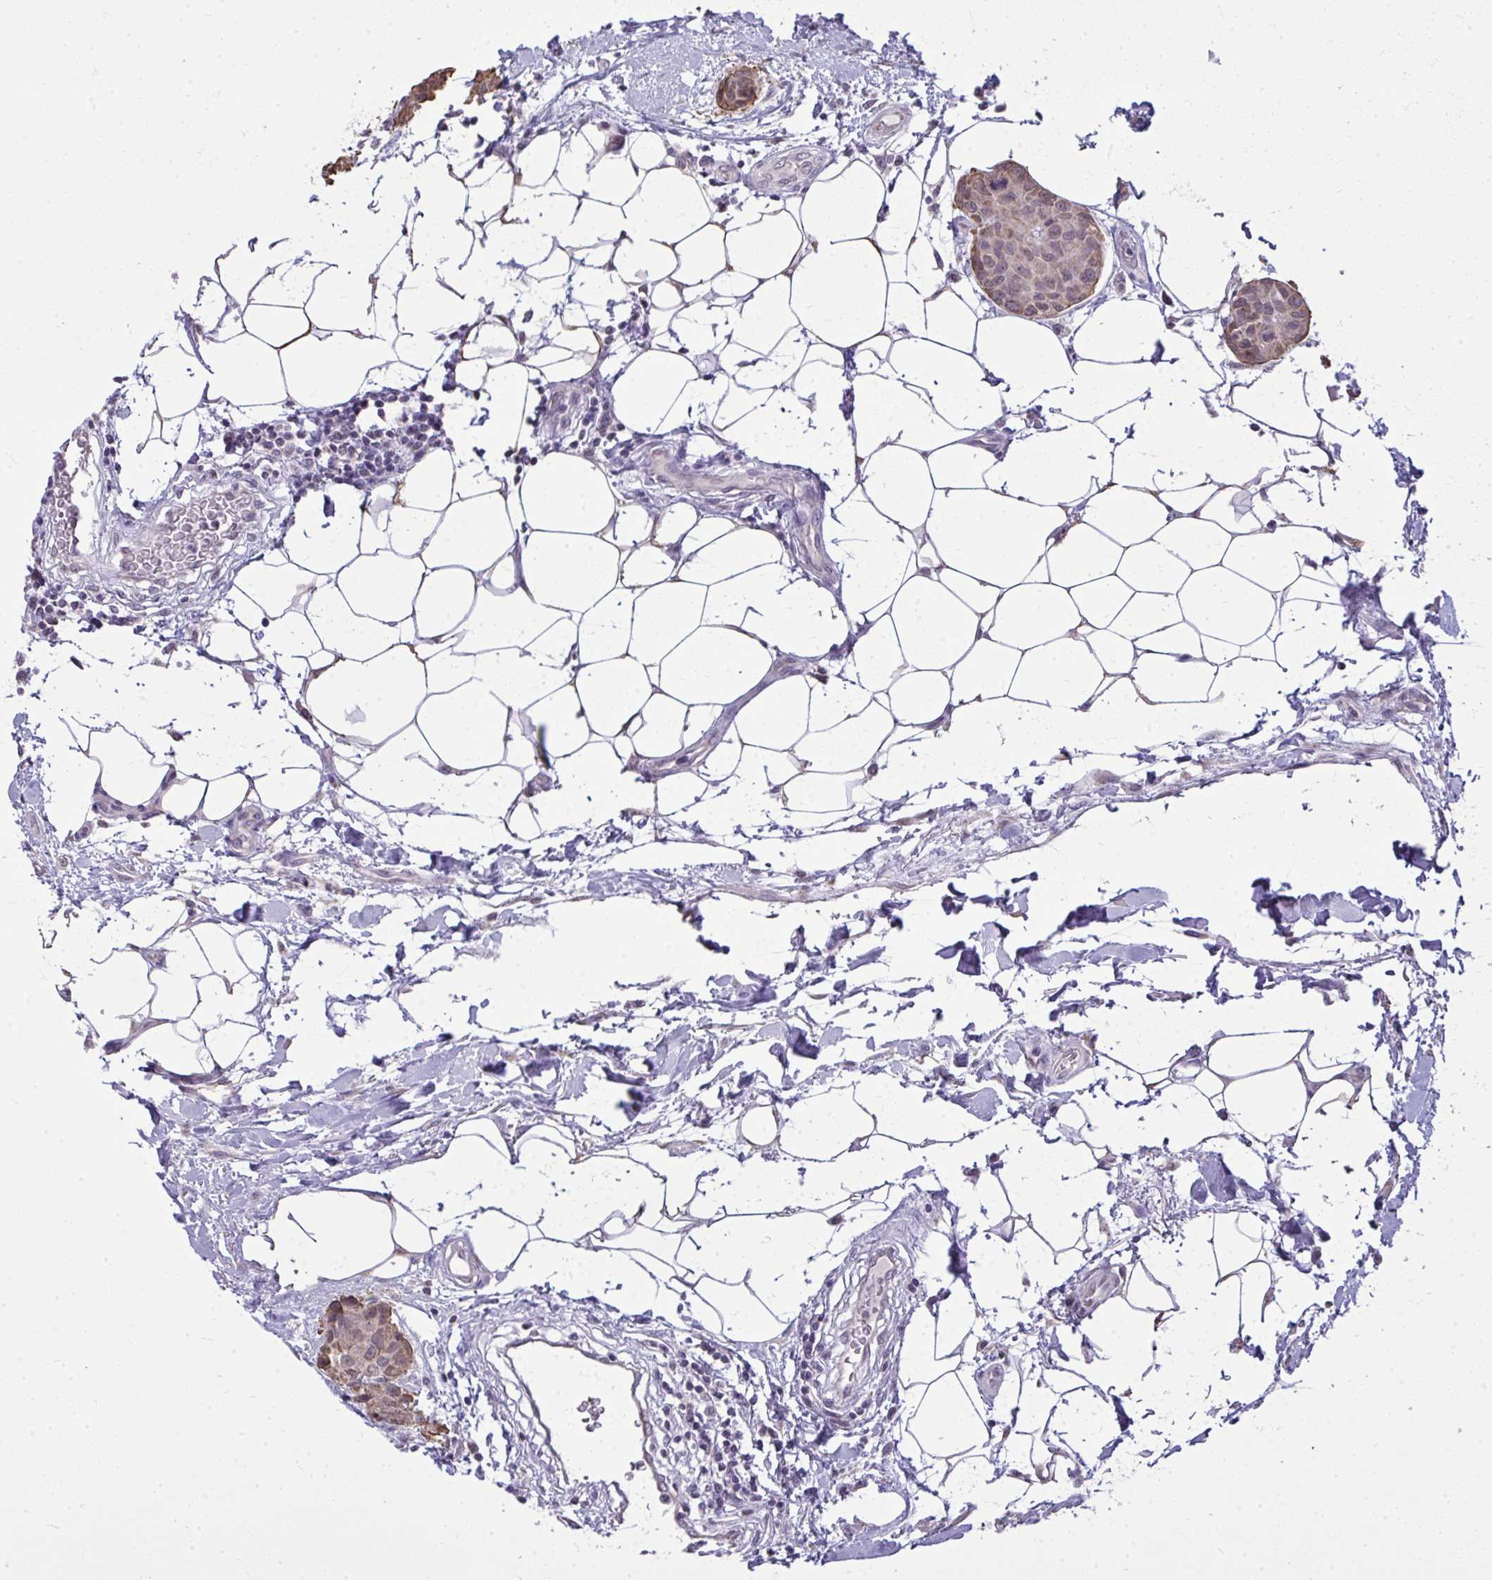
{"staining": {"intensity": "weak", "quantity": "25%-75%", "location": "cytoplasmic/membranous"}, "tissue": "breast cancer", "cell_type": "Tumor cells", "image_type": "cancer", "snomed": [{"axis": "morphology", "description": "Duct carcinoma"}, {"axis": "topography", "description": "Breast"}, {"axis": "topography", "description": "Lymph node"}], "caption": "Immunohistochemistry histopathology image of breast cancer stained for a protein (brown), which shows low levels of weak cytoplasmic/membranous staining in about 25%-75% of tumor cells.", "gene": "NPPA", "patient": {"sex": "female", "age": 80}}